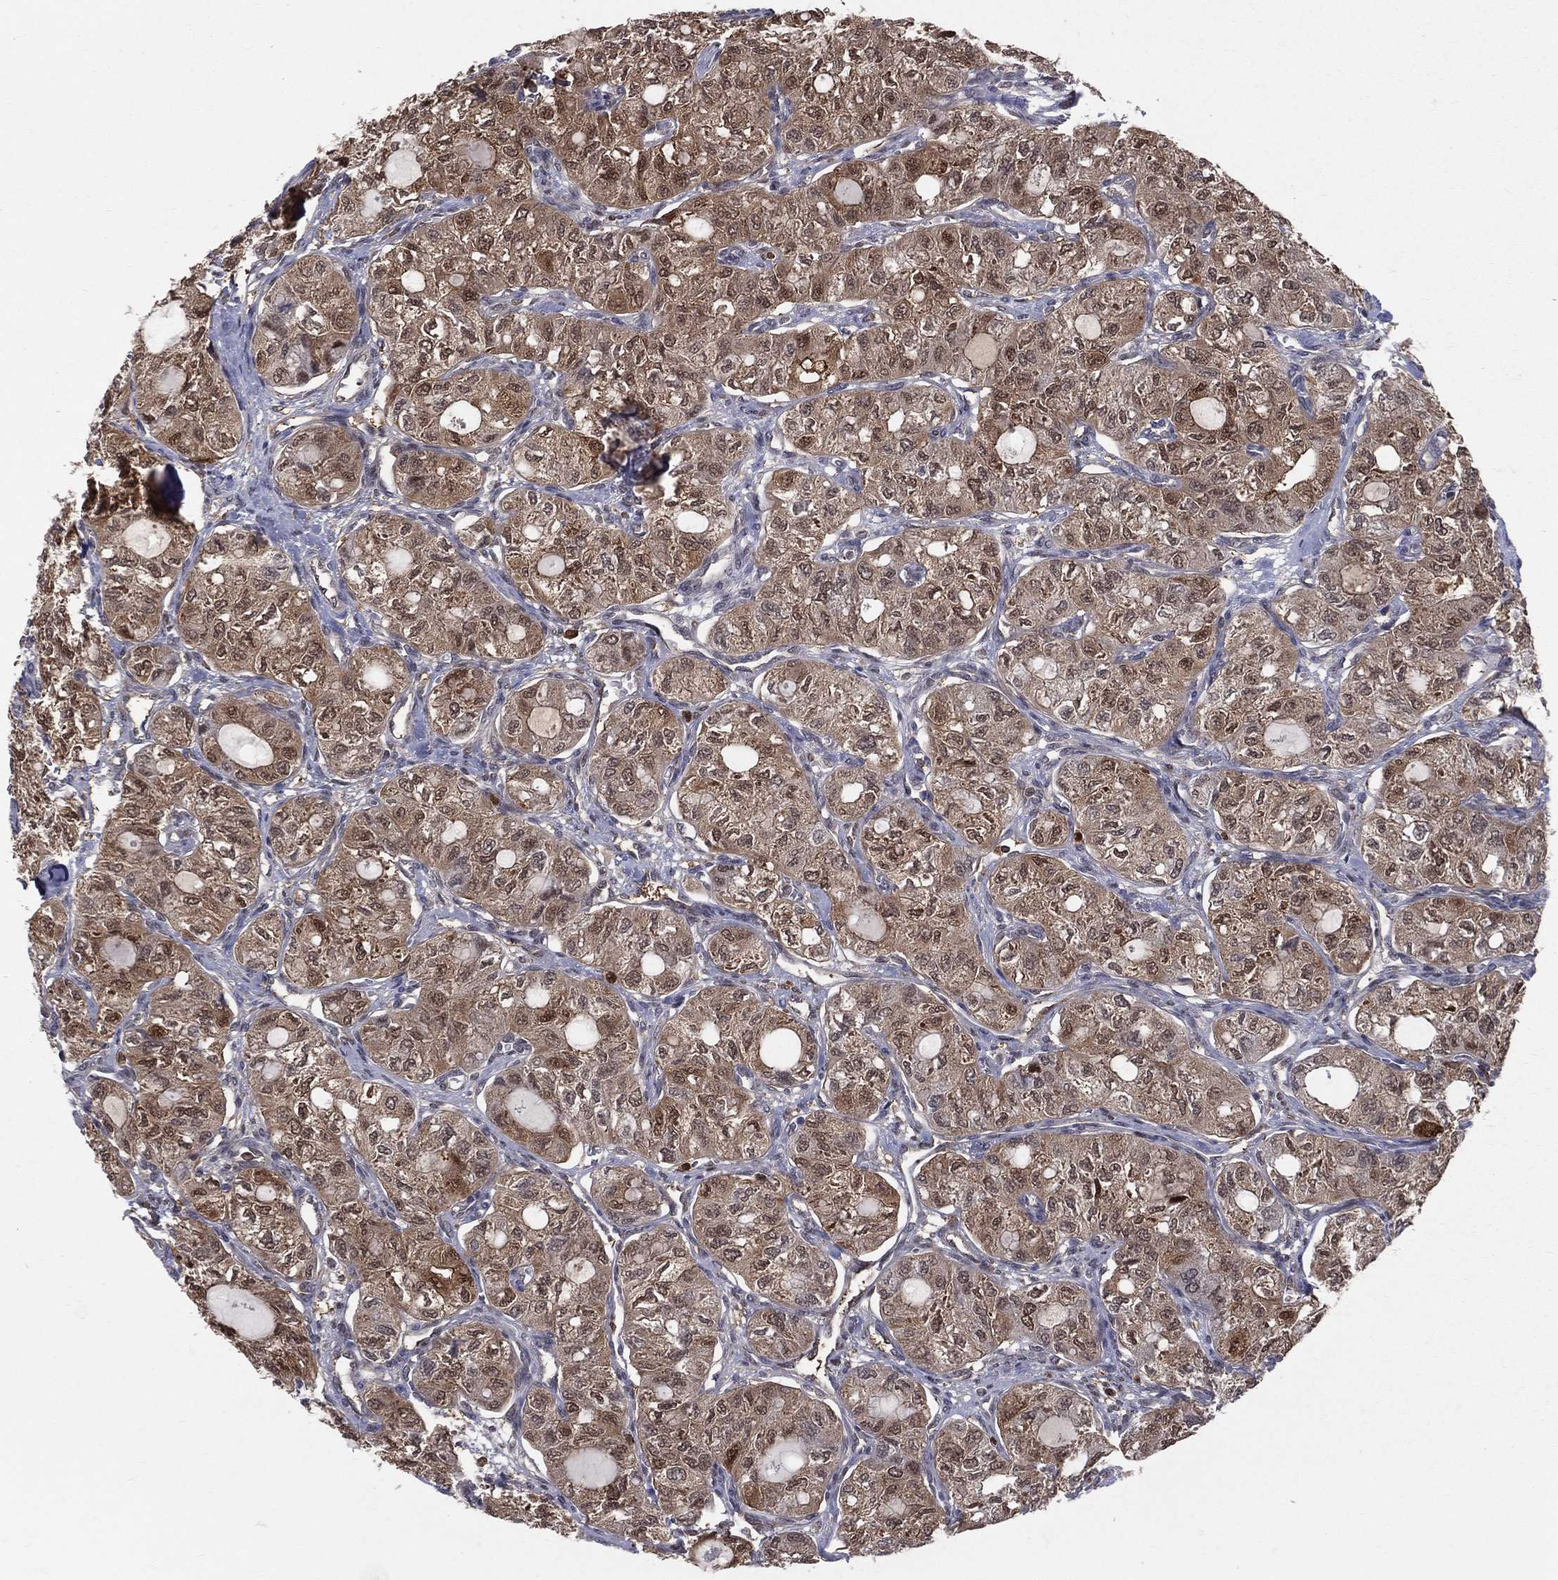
{"staining": {"intensity": "moderate", "quantity": ">75%", "location": "cytoplasmic/membranous"}, "tissue": "thyroid cancer", "cell_type": "Tumor cells", "image_type": "cancer", "snomed": [{"axis": "morphology", "description": "Follicular adenoma carcinoma, NOS"}, {"axis": "topography", "description": "Thyroid gland"}], "caption": "Follicular adenoma carcinoma (thyroid) stained with IHC displays moderate cytoplasmic/membranous positivity in about >75% of tumor cells.", "gene": "ENO1", "patient": {"sex": "male", "age": 75}}